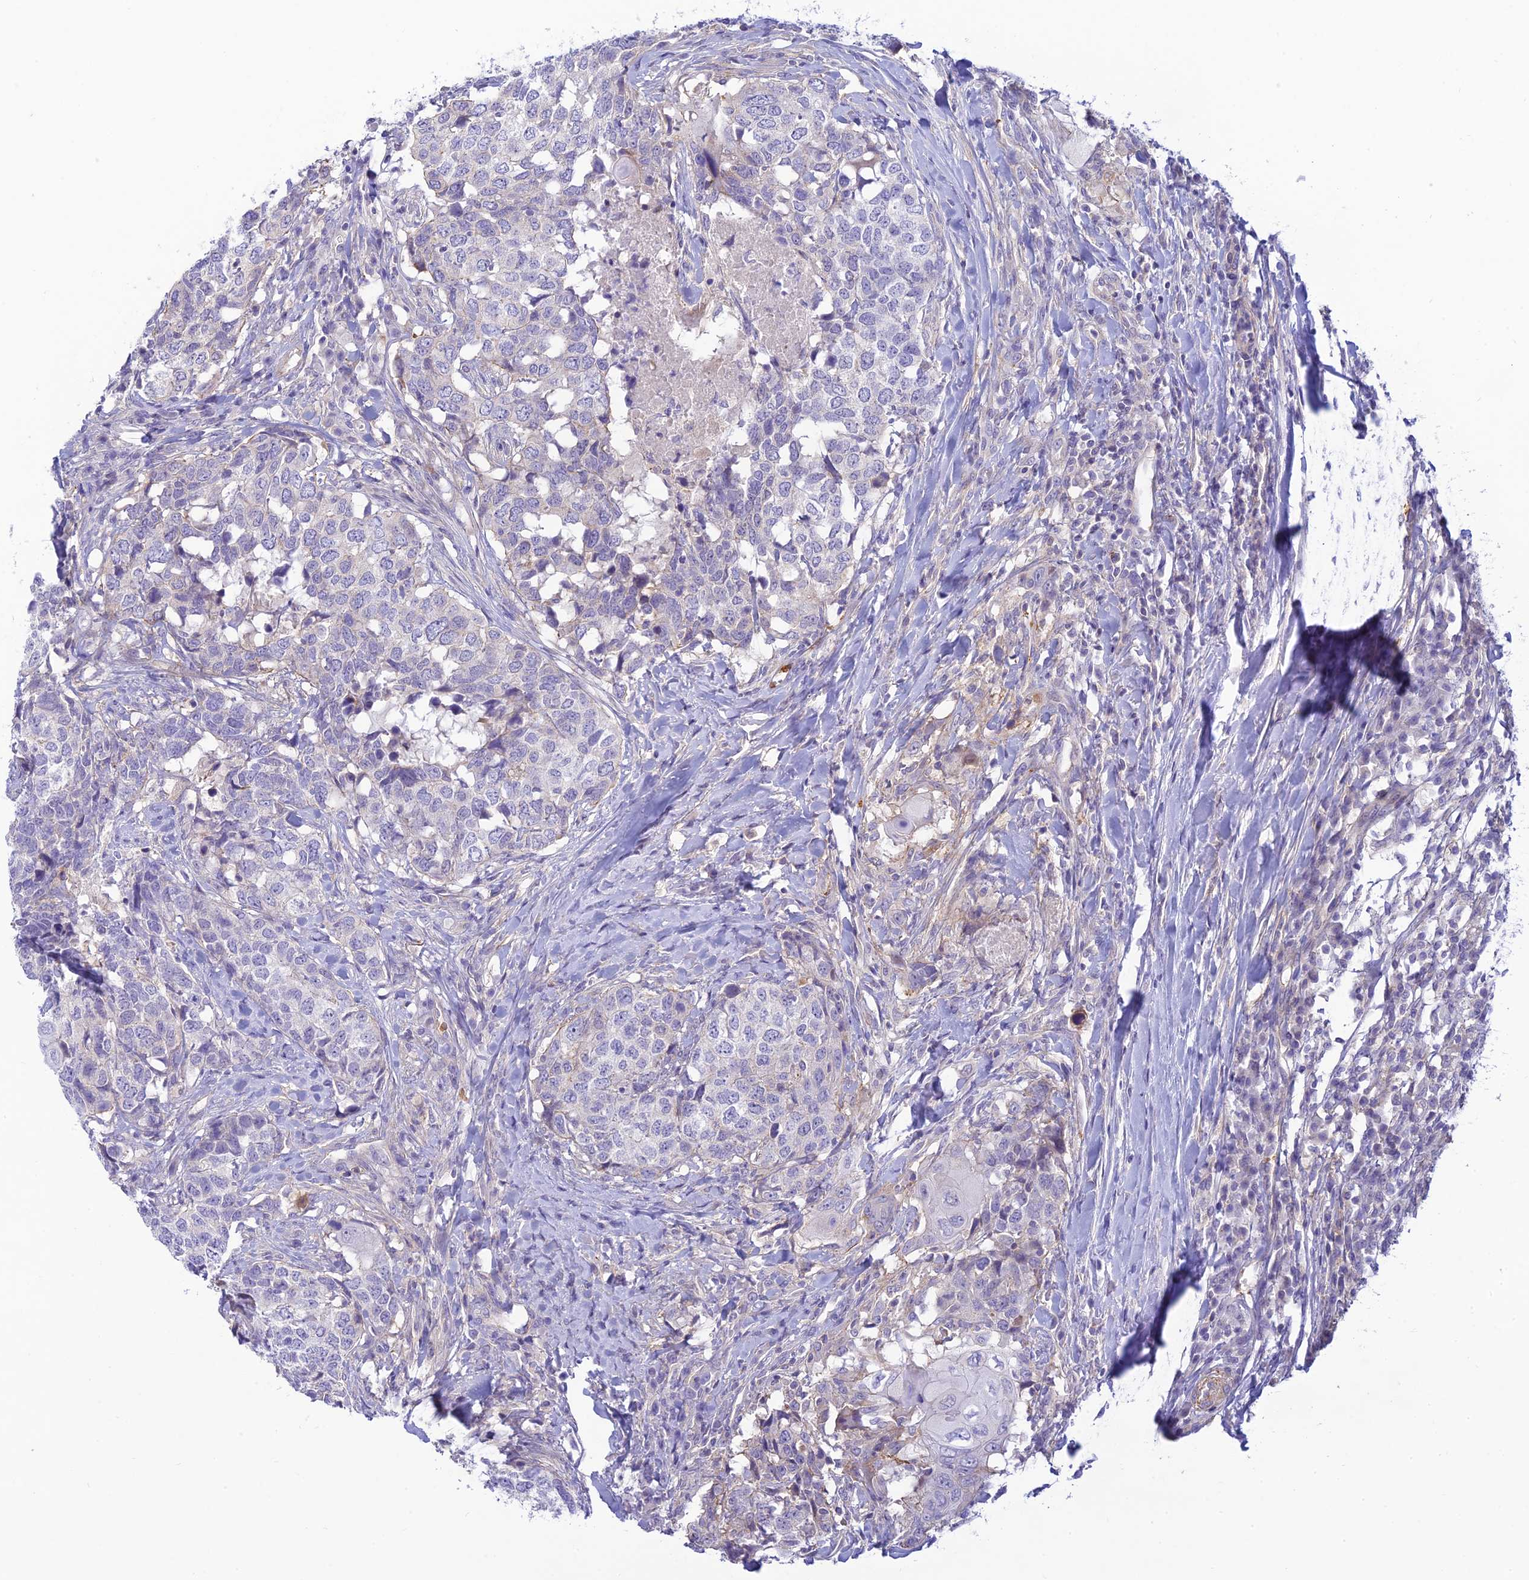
{"staining": {"intensity": "negative", "quantity": "none", "location": "none"}, "tissue": "head and neck cancer", "cell_type": "Tumor cells", "image_type": "cancer", "snomed": [{"axis": "morphology", "description": "Squamous cell carcinoma, NOS"}, {"axis": "topography", "description": "Head-Neck"}], "caption": "A high-resolution photomicrograph shows immunohistochemistry staining of head and neck cancer (squamous cell carcinoma), which displays no significant expression in tumor cells. (DAB (3,3'-diaminobenzidine) immunohistochemistry, high magnification).", "gene": "FBXW4", "patient": {"sex": "male", "age": 66}}